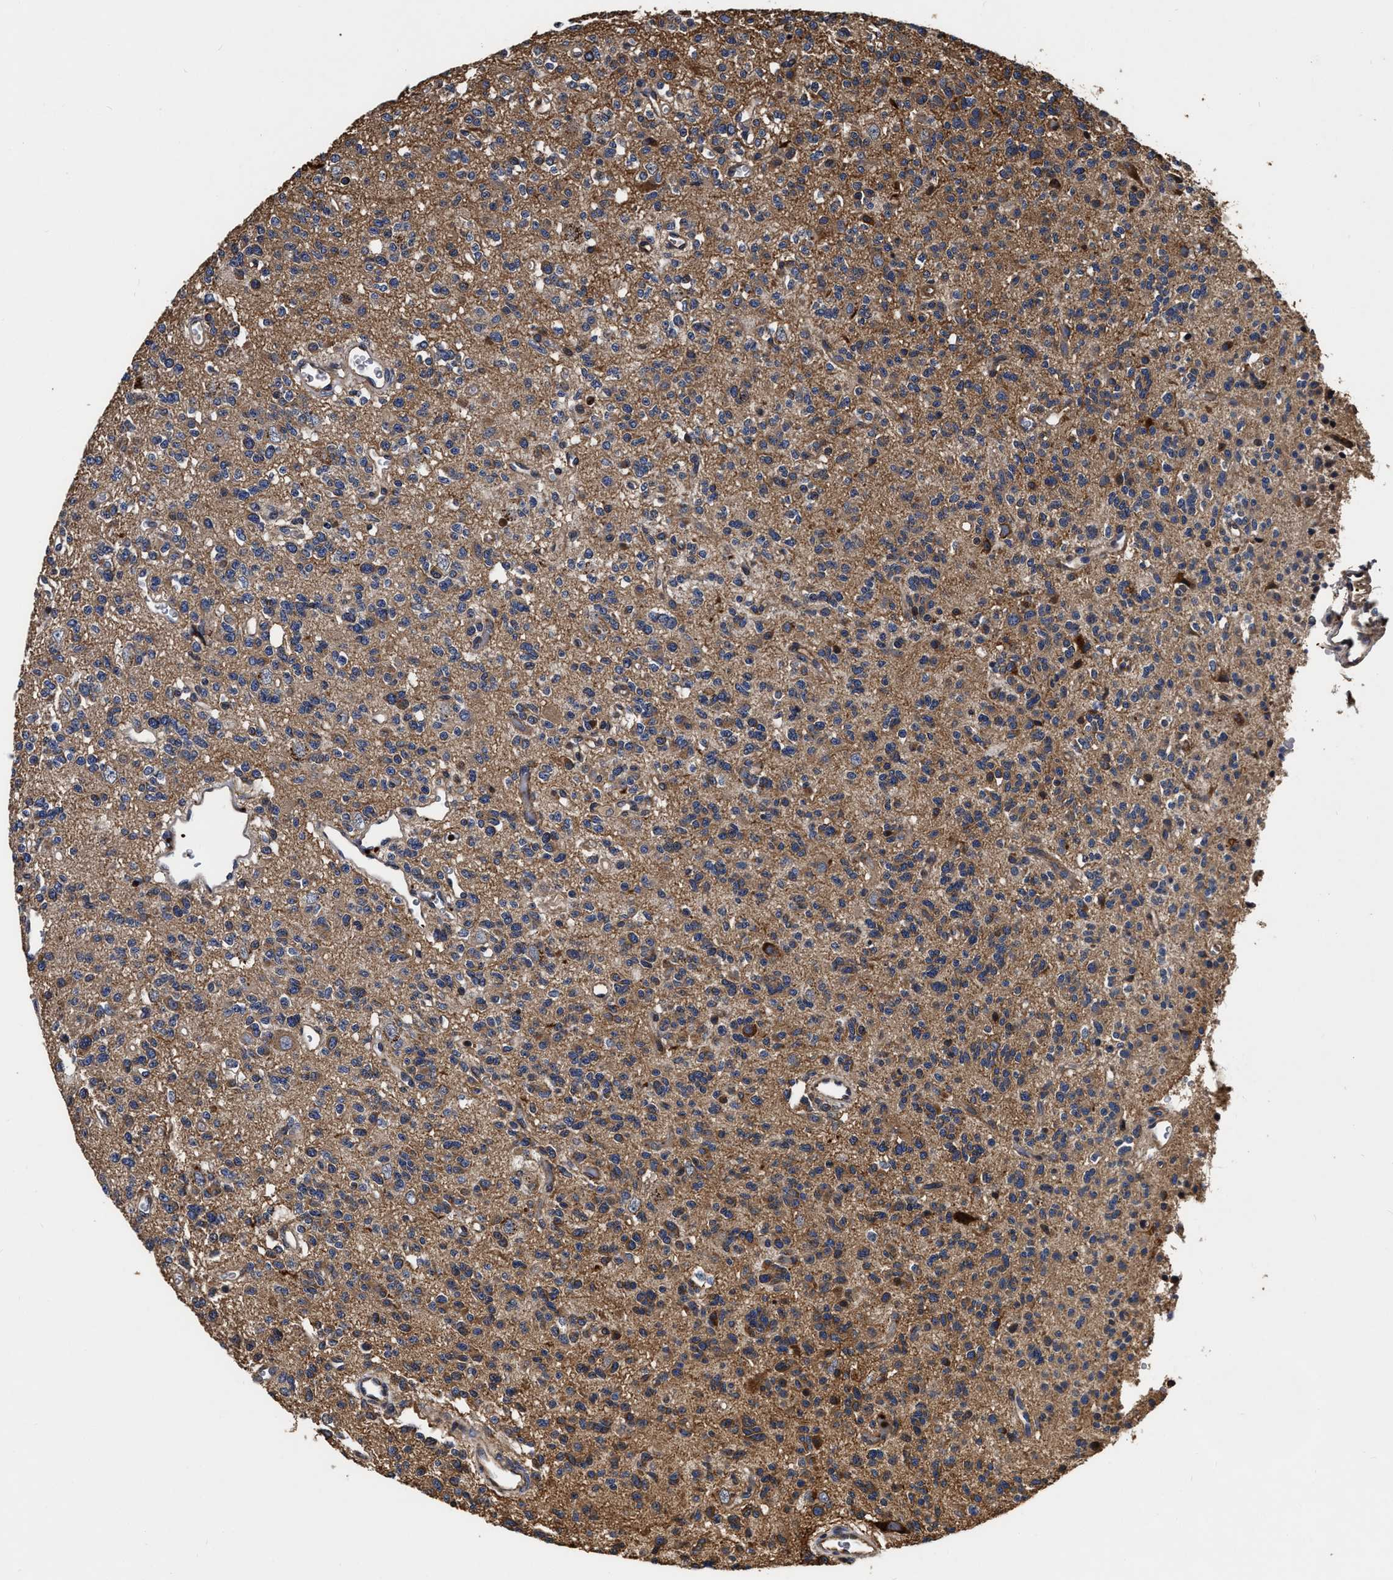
{"staining": {"intensity": "moderate", "quantity": "<25%", "location": "cytoplasmic/membranous"}, "tissue": "glioma", "cell_type": "Tumor cells", "image_type": "cancer", "snomed": [{"axis": "morphology", "description": "Glioma, malignant, Low grade"}, {"axis": "topography", "description": "Brain"}], "caption": "Immunohistochemistry (IHC) staining of glioma, which demonstrates low levels of moderate cytoplasmic/membranous positivity in about <25% of tumor cells indicating moderate cytoplasmic/membranous protein expression. The staining was performed using DAB (brown) for protein detection and nuclei were counterstained in hematoxylin (blue).", "gene": "ABCG8", "patient": {"sex": "male", "age": 38}}